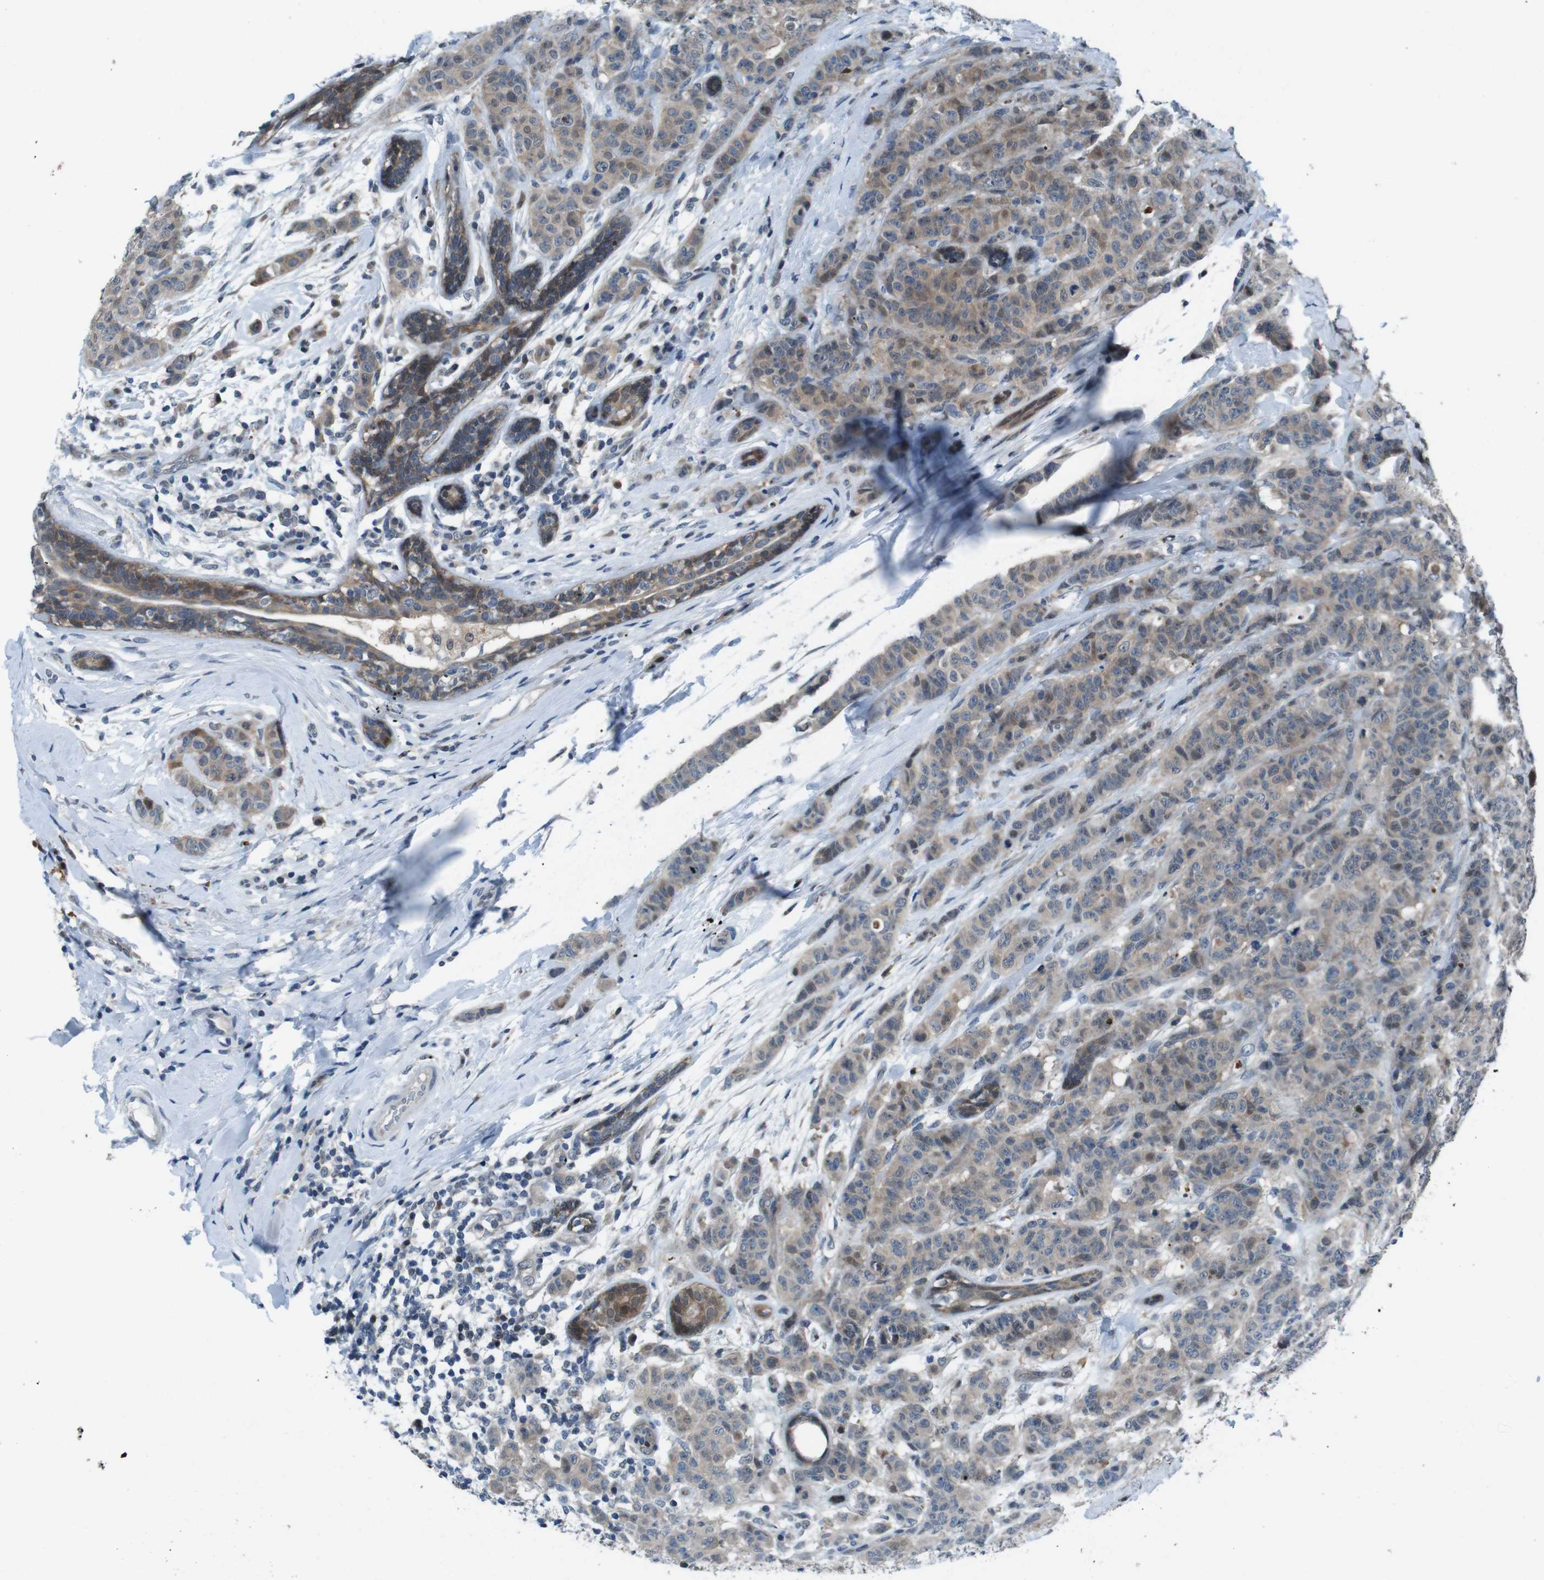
{"staining": {"intensity": "moderate", "quantity": ">75%", "location": "cytoplasmic/membranous"}, "tissue": "breast cancer", "cell_type": "Tumor cells", "image_type": "cancer", "snomed": [{"axis": "morphology", "description": "Normal tissue, NOS"}, {"axis": "morphology", "description": "Duct carcinoma"}, {"axis": "topography", "description": "Breast"}], "caption": "This image displays immunohistochemistry staining of breast infiltrating ductal carcinoma, with medium moderate cytoplasmic/membranous staining in approximately >75% of tumor cells.", "gene": "LRP5", "patient": {"sex": "female", "age": 40}}